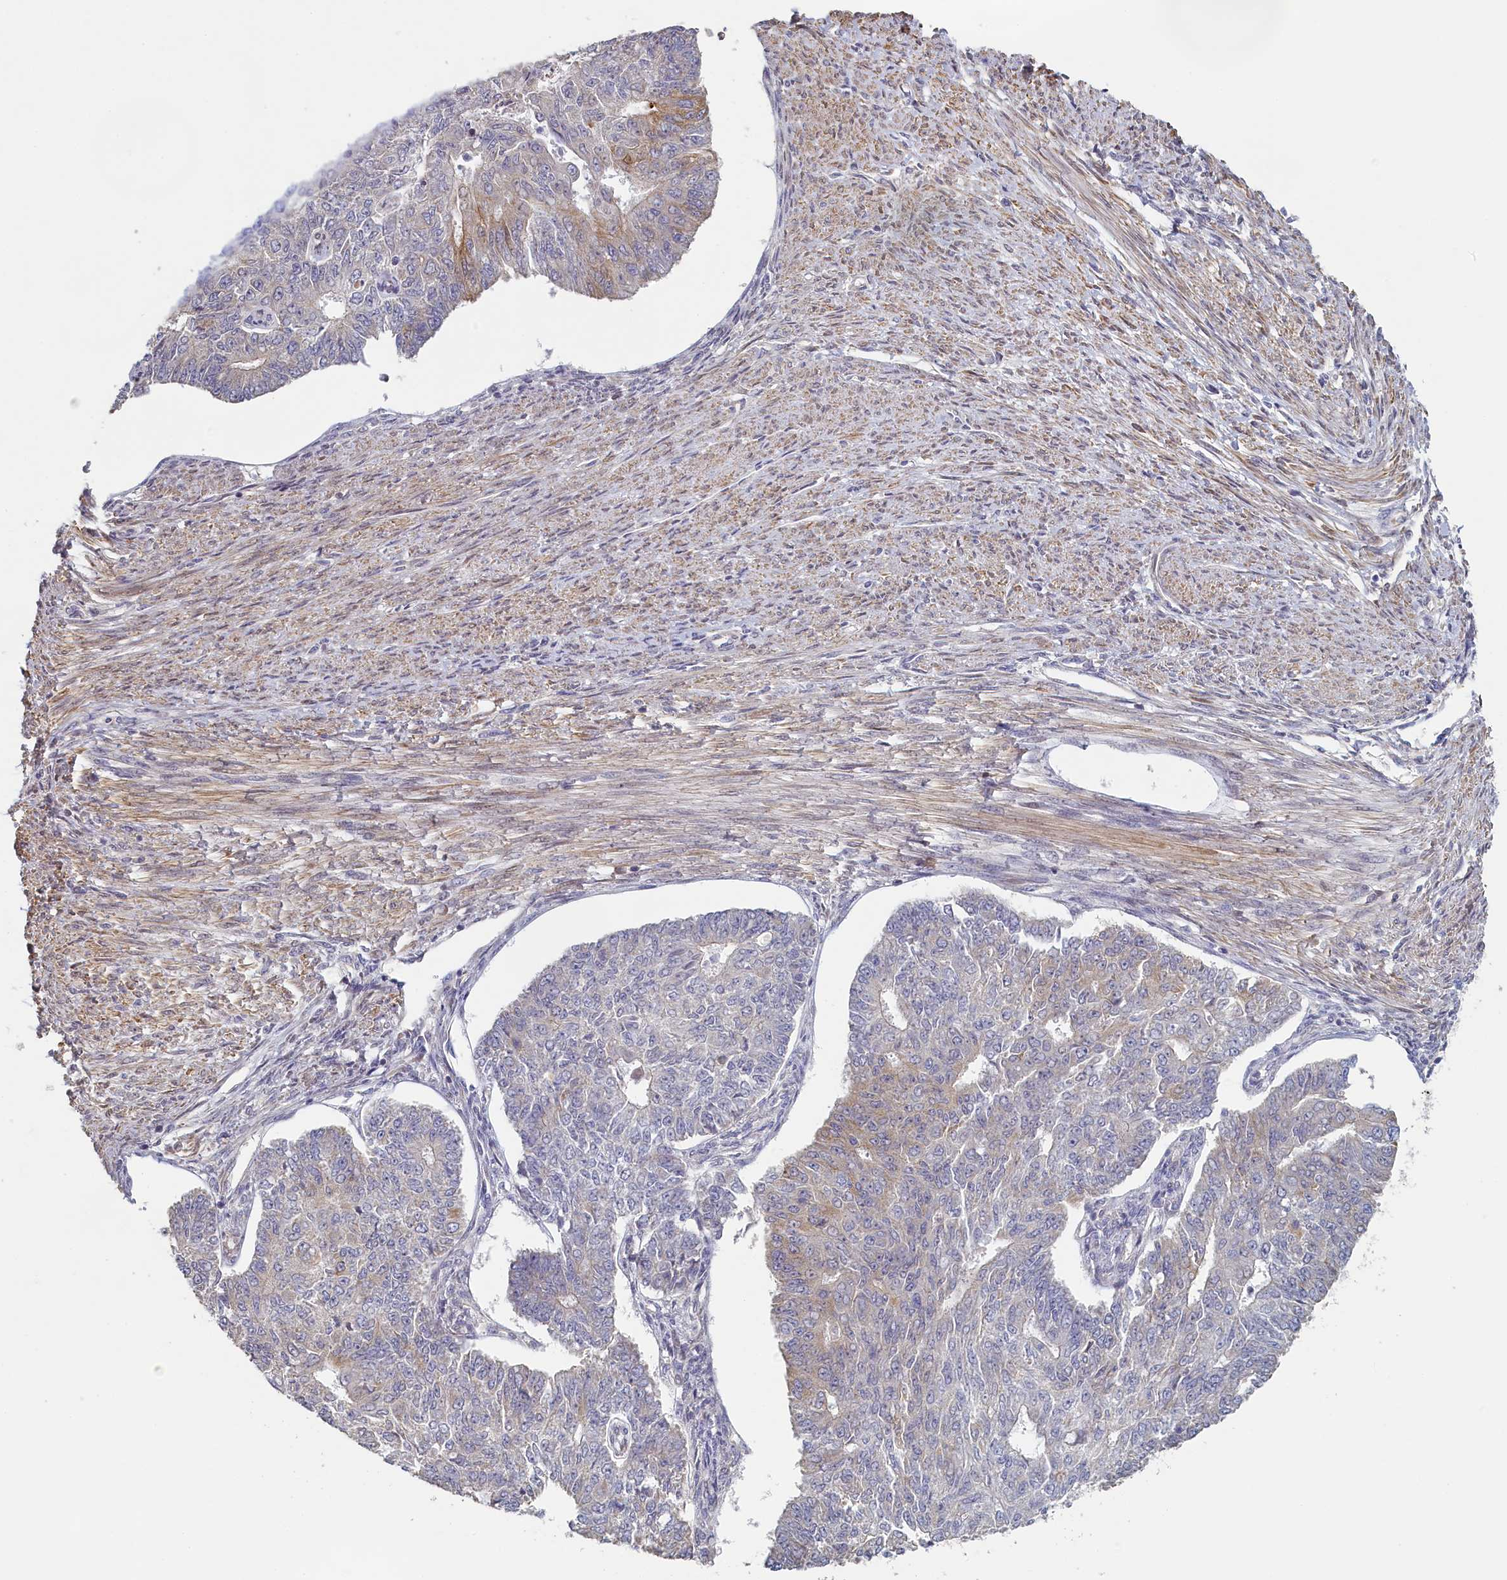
{"staining": {"intensity": "moderate", "quantity": "<25%", "location": "cytoplasmic/membranous"}, "tissue": "endometrial cancer", "cell_type": "Tumor cells", "image_type": "cancer", "snomed": [{"axis": "morphology", "description": "Adenocarcinoma, NOS"}, {"axis": "topography", "description": "Endometrium"}], "caption": "A brown stain labels moderate cytoplasmic/membranous expression of a protein in human endometrial cancer (adenocarcinoma) tumor cells. The staining is performed using DAB (3,3'-diaminobenzidine) brown chromogen to label protein expression. The nuclei are counter-stained blue using hematoxylin.", "gene": "DIXDC1", "patient": {"sex": "female", "age": 32}}